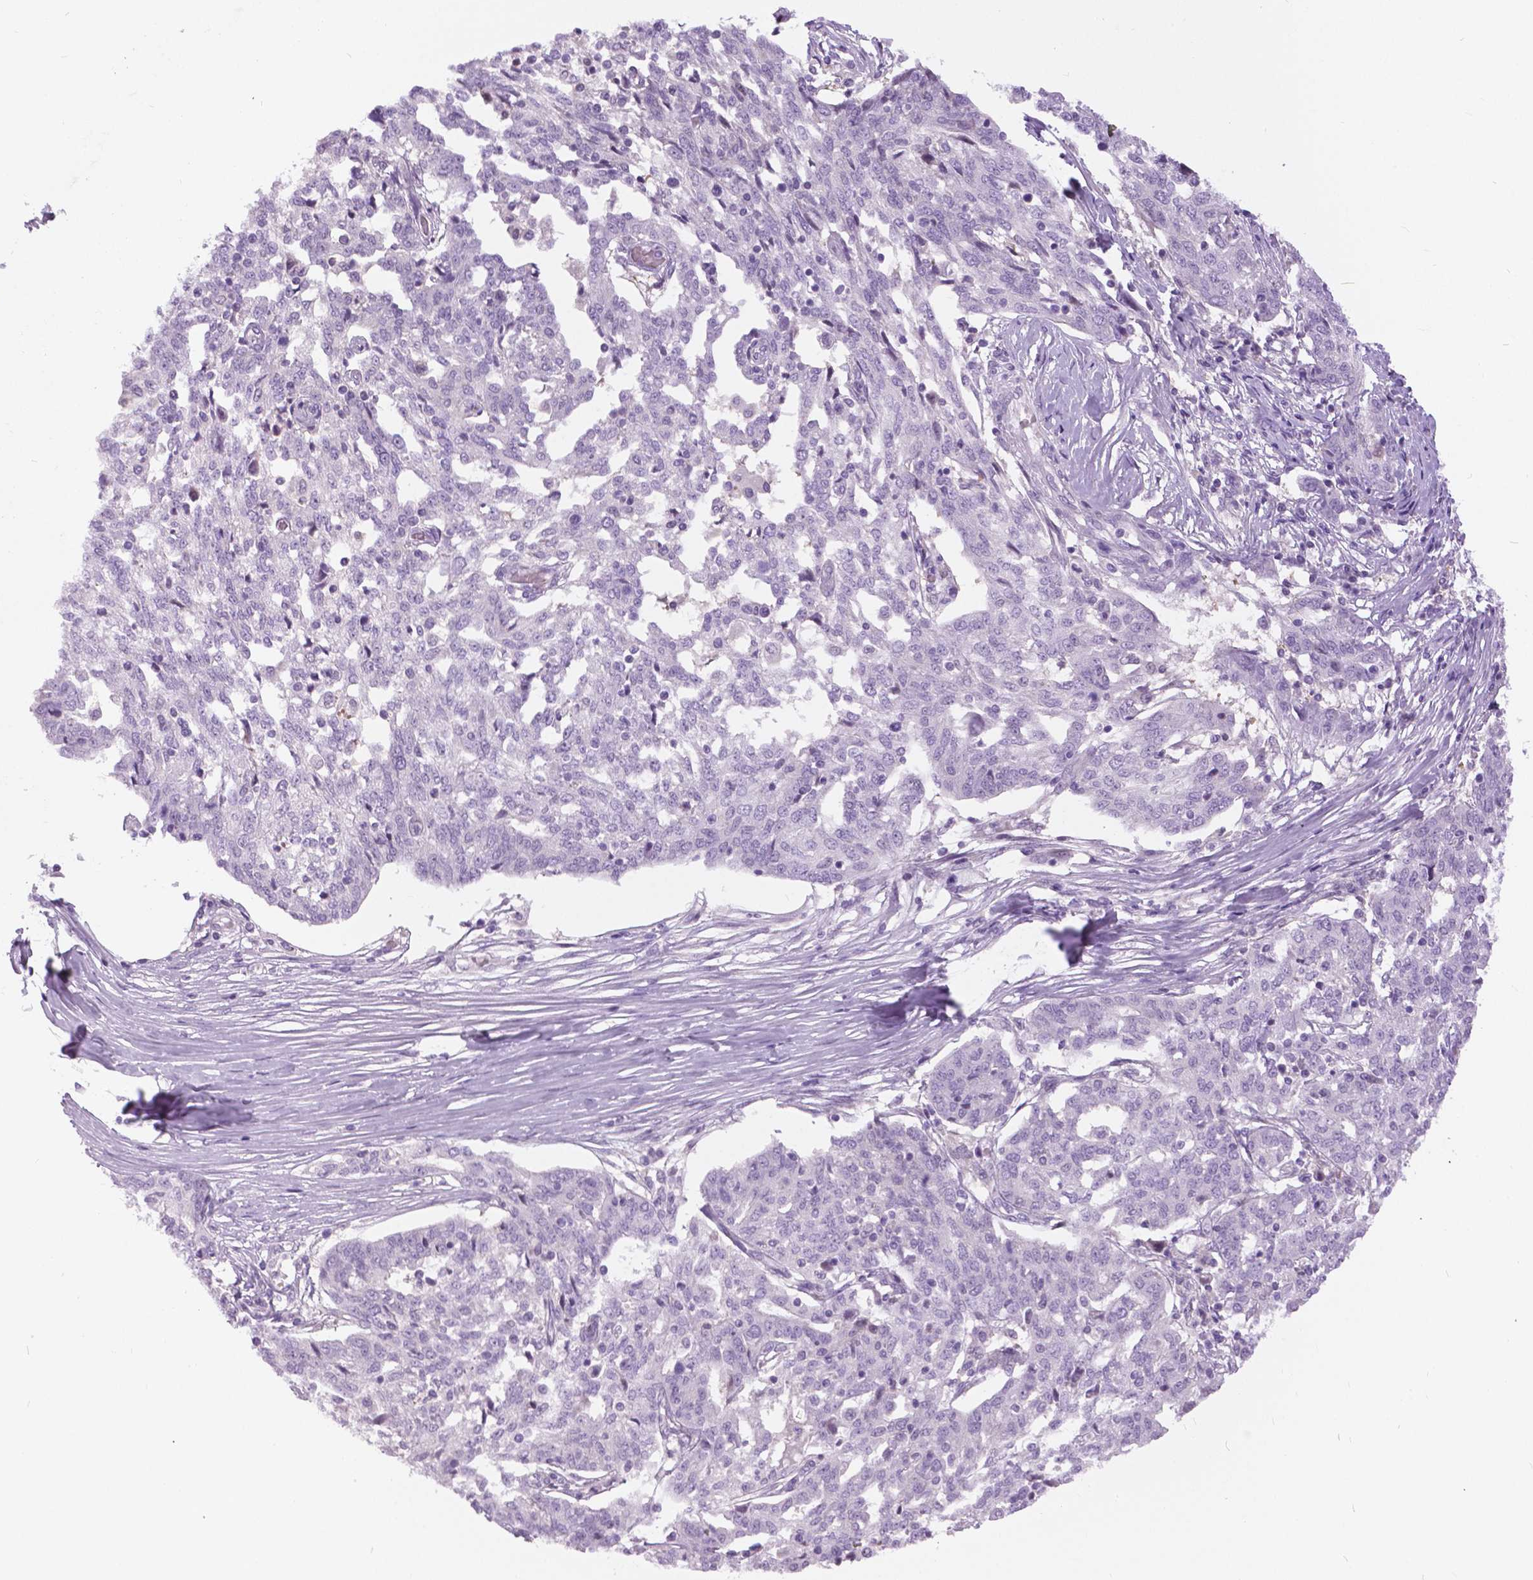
{"staining": {"intensity": "negative", "quantity": "none", "location": "none"}, "tissue": "ovarian cancer", "cell_type": "Tumor cells", "image_type": "cancer", "snomed": [{"axis": "morphology", "description": "Cystadenocarcinoma, serous, NOS"}, {"axis": "topography", "description": "Ovary"}], "caption": "Immunohistochemistry (IHC) micrograph of neoplastic tissue: human serous cystadenocarcinoma (ovarian) stained with DAB shows no significant protein positivity in tumor cells.", "gene": "TP53TG5", "patient": {"sex": "female", "age": 67}}